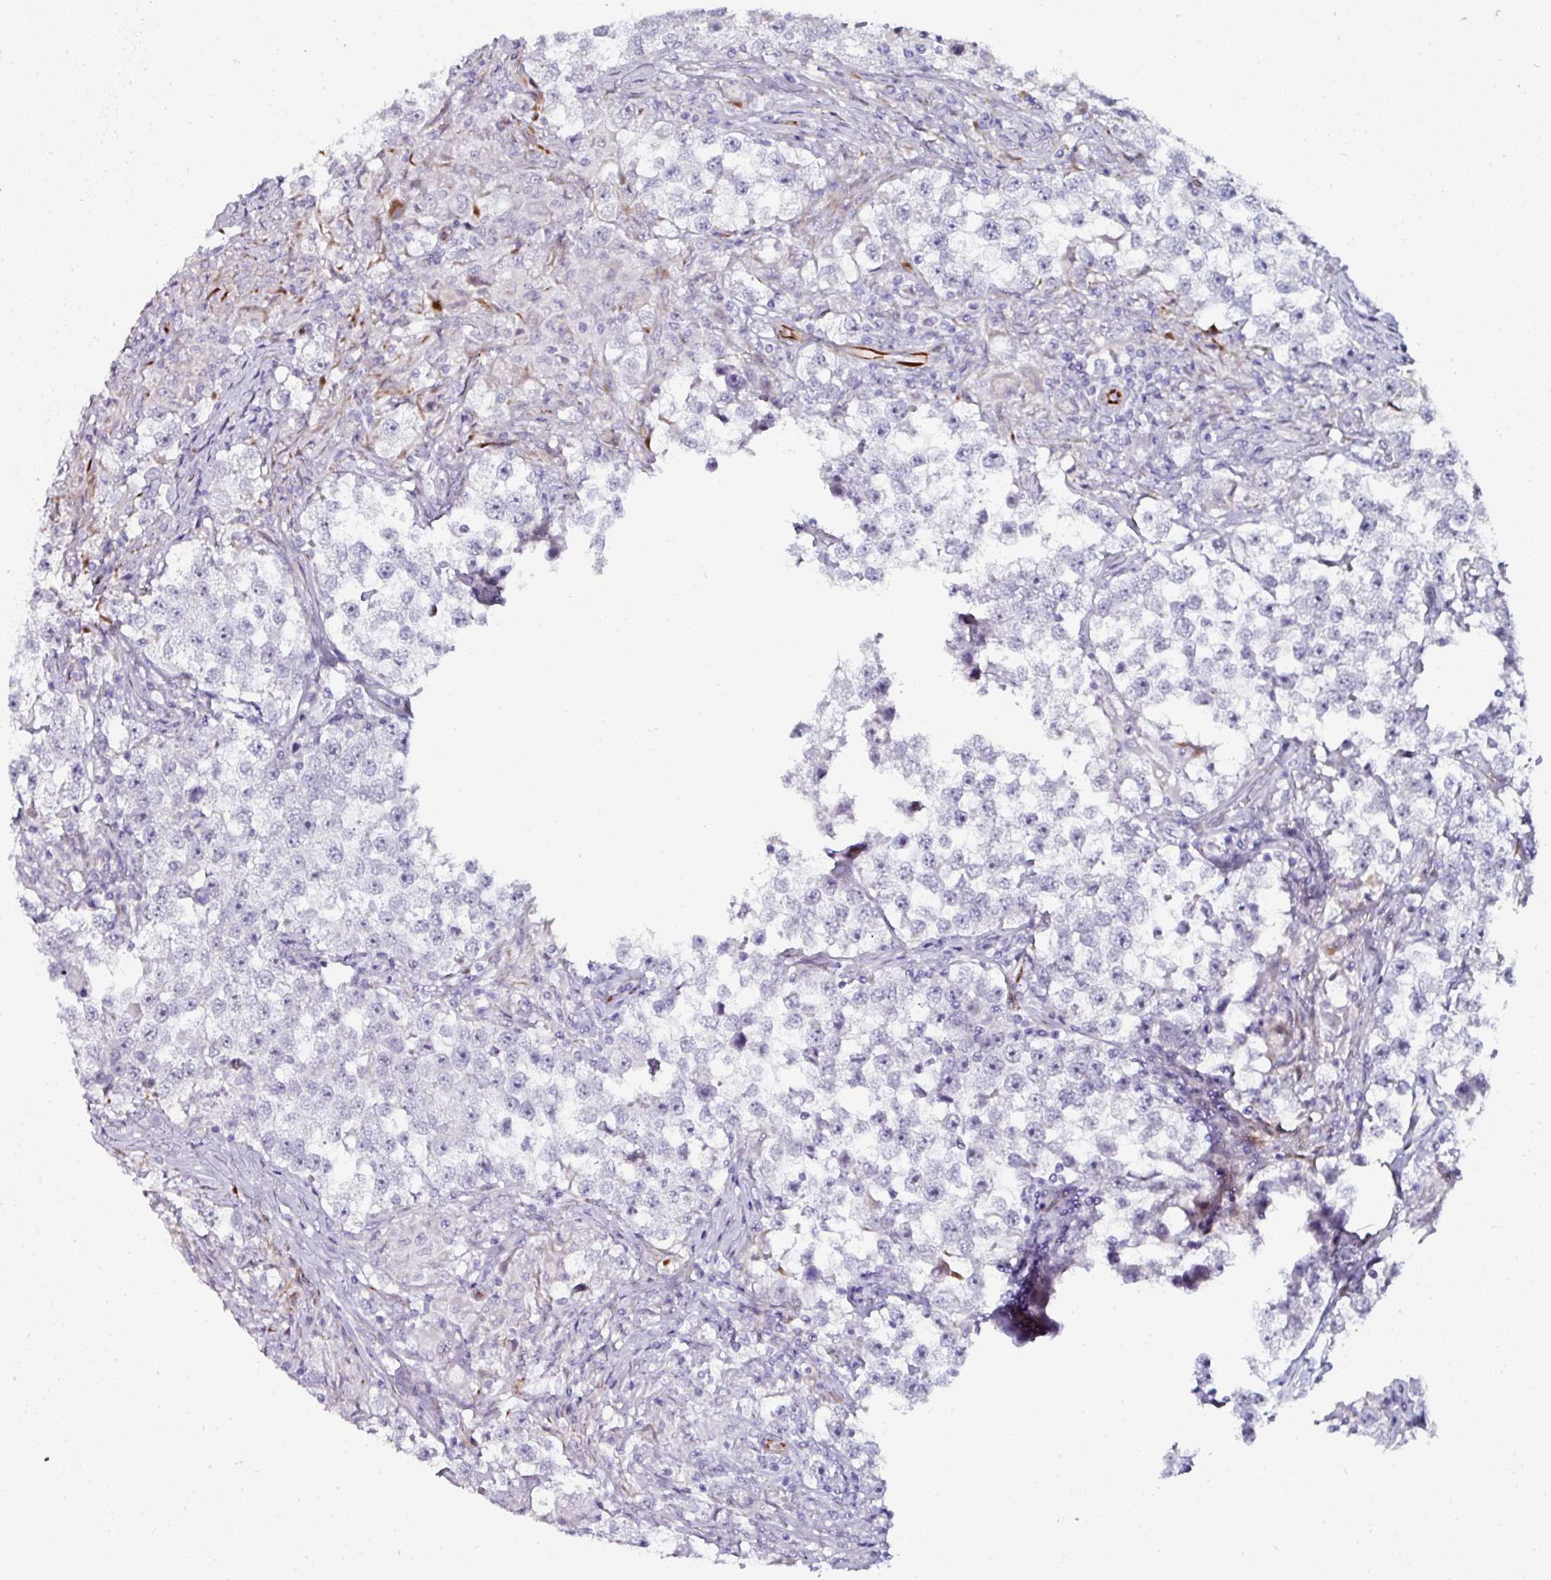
{"staining": {"intensity": "negative", "quantity": "none", "location": "none"}, "tissue": "testis cancer", "cell_type": "Tumor cells", "image_type": "cancer", "snomed": [{"axis": "morphology", "description": "Seminoma, NOS"}, {"axis": "topography", "description": "Testis"}], "caption": "Testis cancer was stained to show a protein in brown. There is no significant positivity in tumor cells.", "gene": "TMPRSS9", "patient": {"sex": "male", "age": 46}}